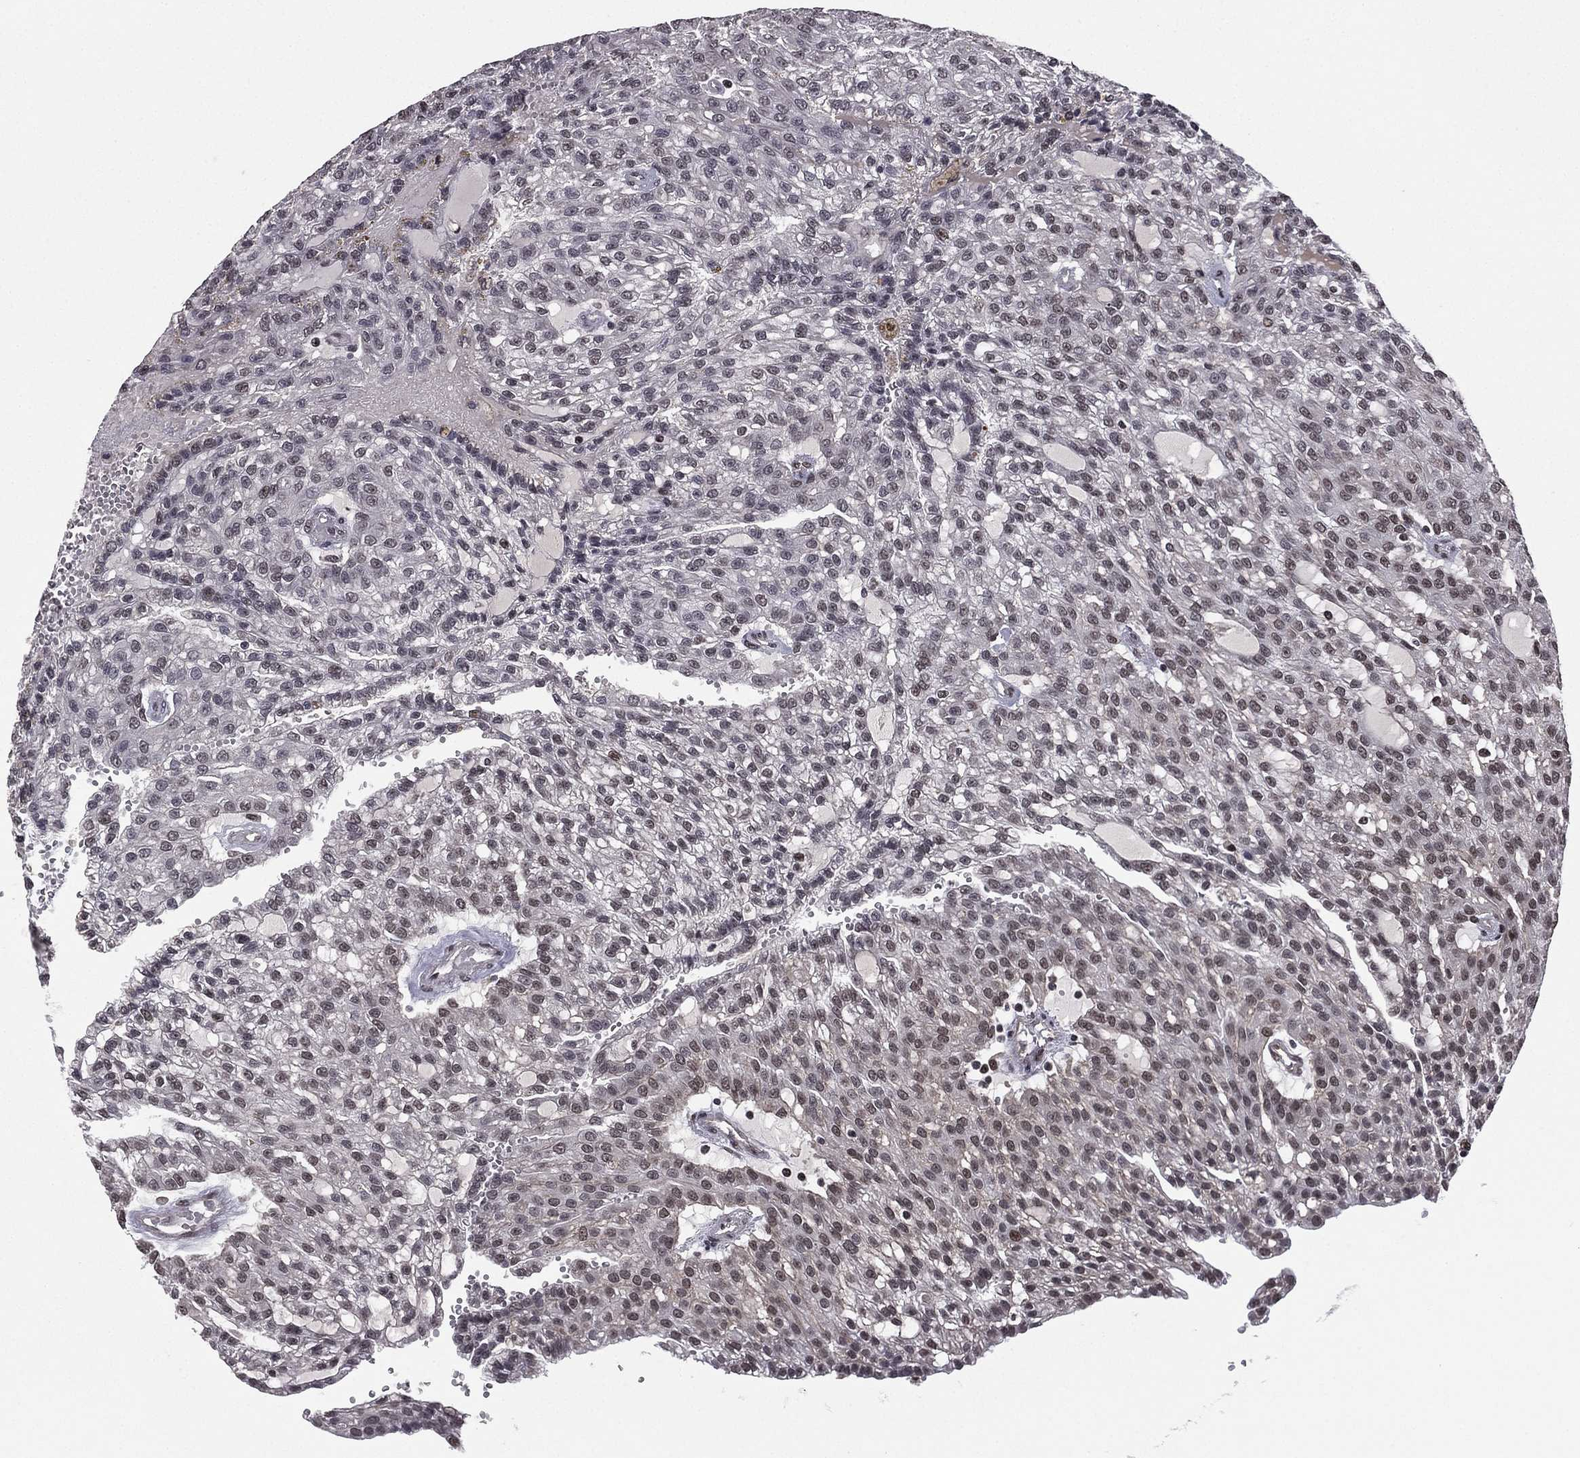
{"staining": {"intensity": "negative", "quantity": "none", "location": "none"}, "tissue": "renal cancer", "cell_type": "Tumor cells", "image_type": "cancer", "snomed": [{"axis": "morphology", "description": "Adenocarcinoma, NOS"}, {"axis": "topography", "description": "Kidney"}], "caption": "Tumor cells are negative for brown protein staining in renal cancer.", "gene": "RARB", "patient": {"sex": "male", "age": 63}}